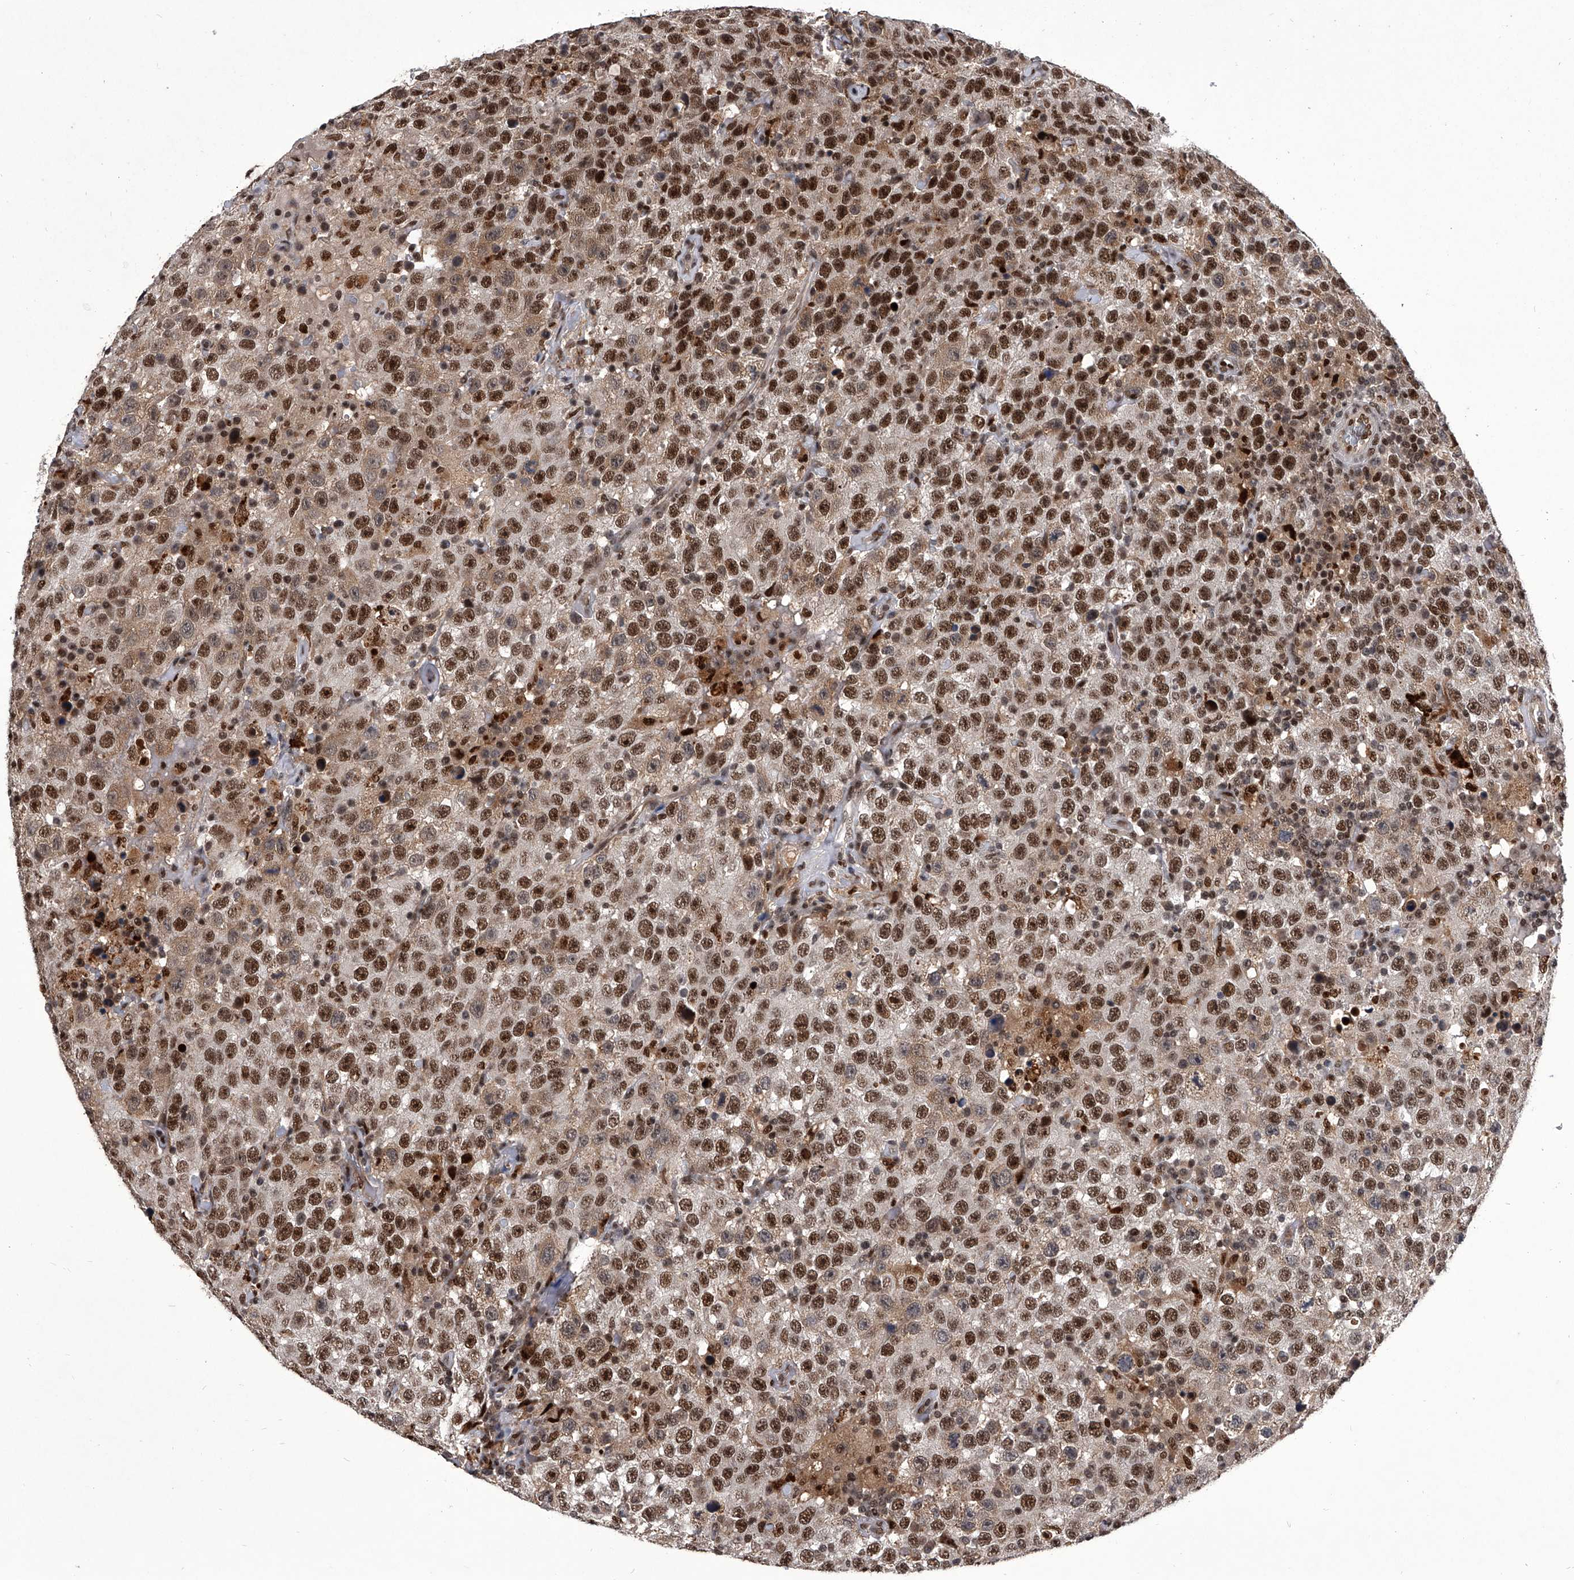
{"staining": {"intensity": "strong", "quantity": ">75%", "location": "nuclear"}, "tissue": "testis cancer", "cell_type": "Tumor cells", "image_type": "cancer", "snomed": [{"axis": "morphology", "description": "Seminoma, NOS"}, {"axis": "topography", "description": "Testis"}], "caption": "Human testis cancer stained with a brown dye shows strong nuclear positive staining in approximately >75% of tumor cells.", "gene": "CMTR1", "patient": {"sex": "male", "age": 41}}